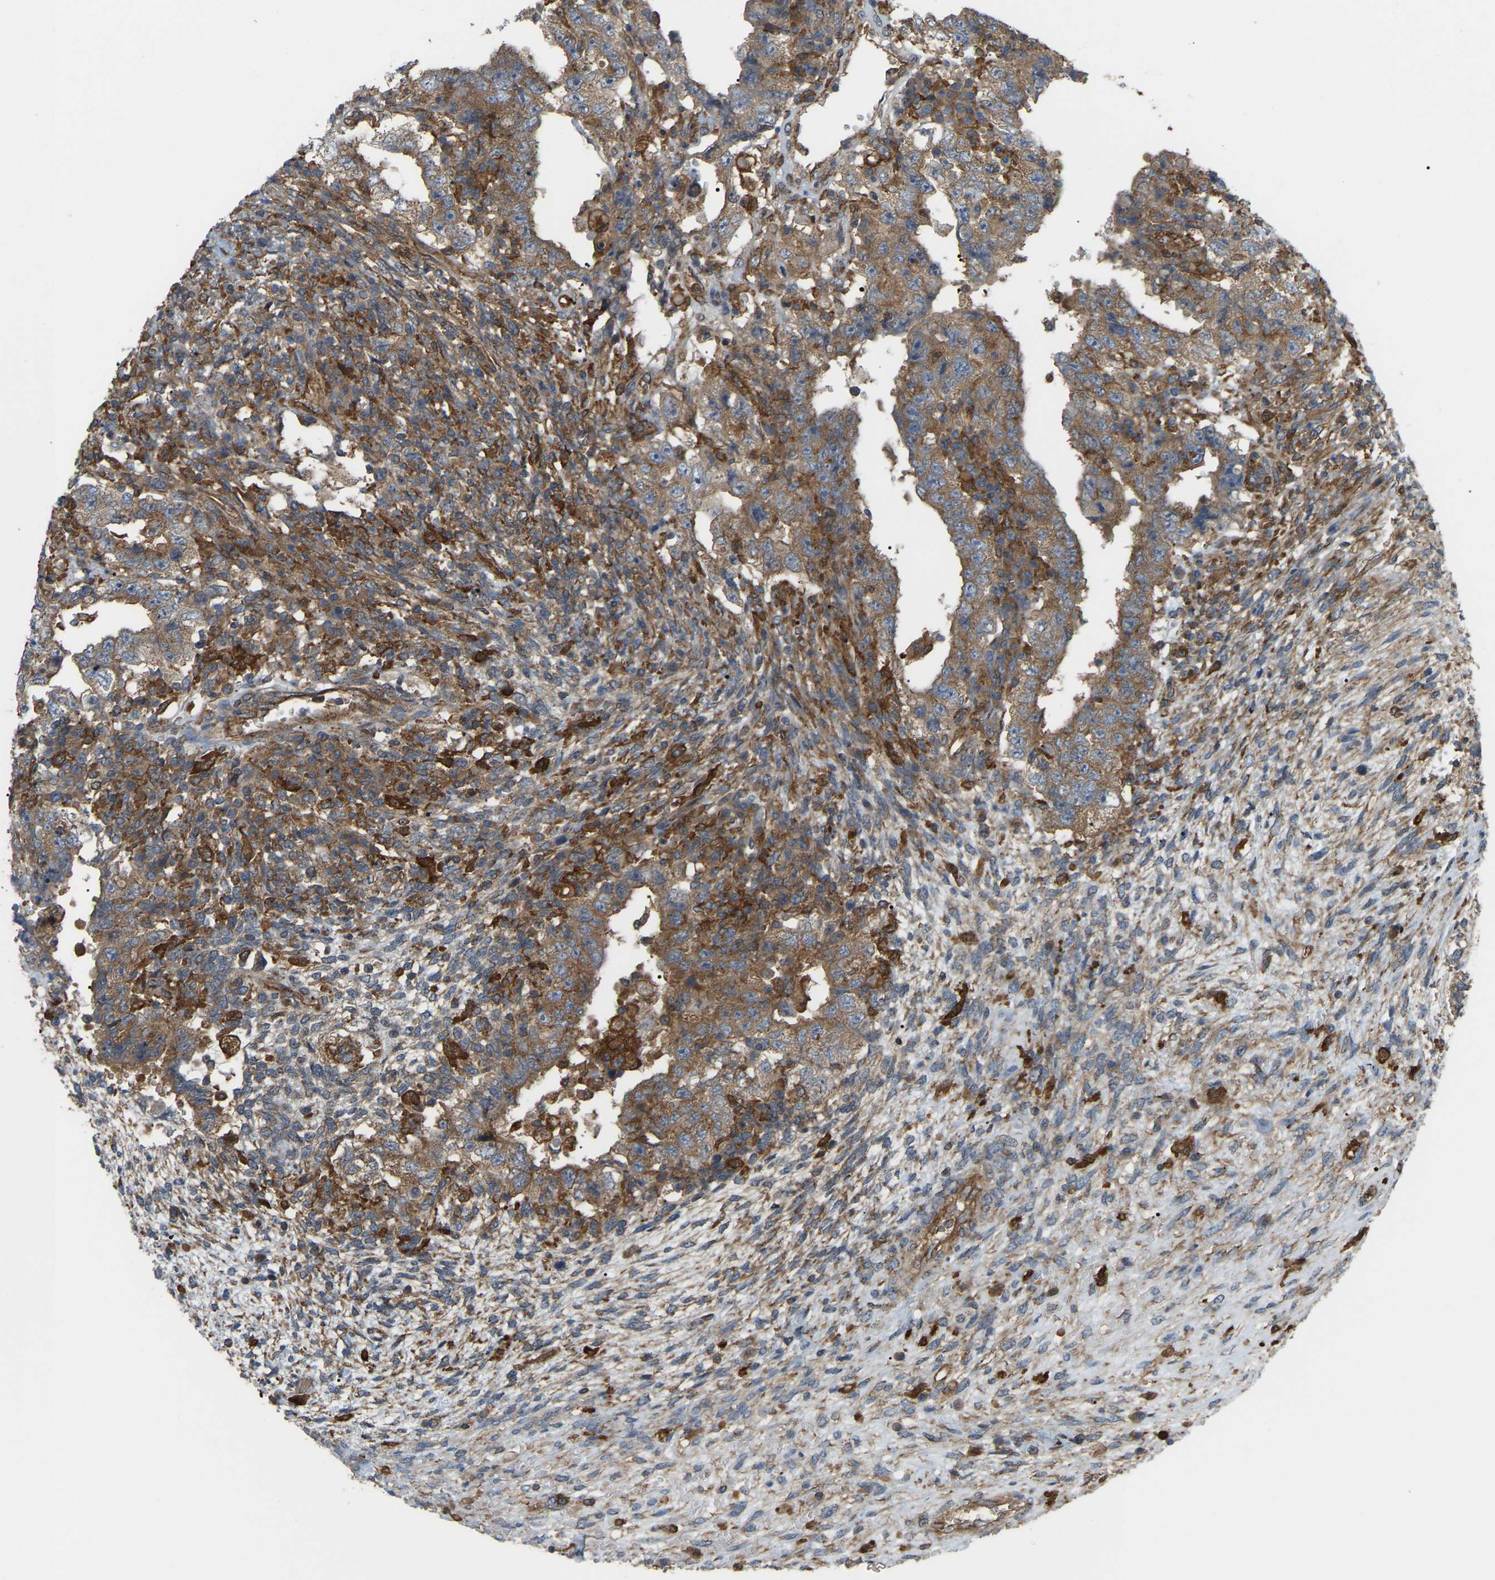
{"staining": {"intensity": "moderate", "quantity": ">75%", "location": "cytoplasmic/membranous"}, "tissue": "testis cancer", "cell_type": "Tumor cells", "image_type": "cancer", "snomed": [{"axis": "morphology", "description": "Carcinoma, Embryonal, NOS"}, {"axis": "topography", "description": "Testis"}], "caption": "The histopathology image exhibits a brown stain indicating the presence of a protein in the cytoplasmic/membranous of tumor cells in testis cancer.", "gene": "PICALM", "patient": {"sex": "male", "age": 26}}